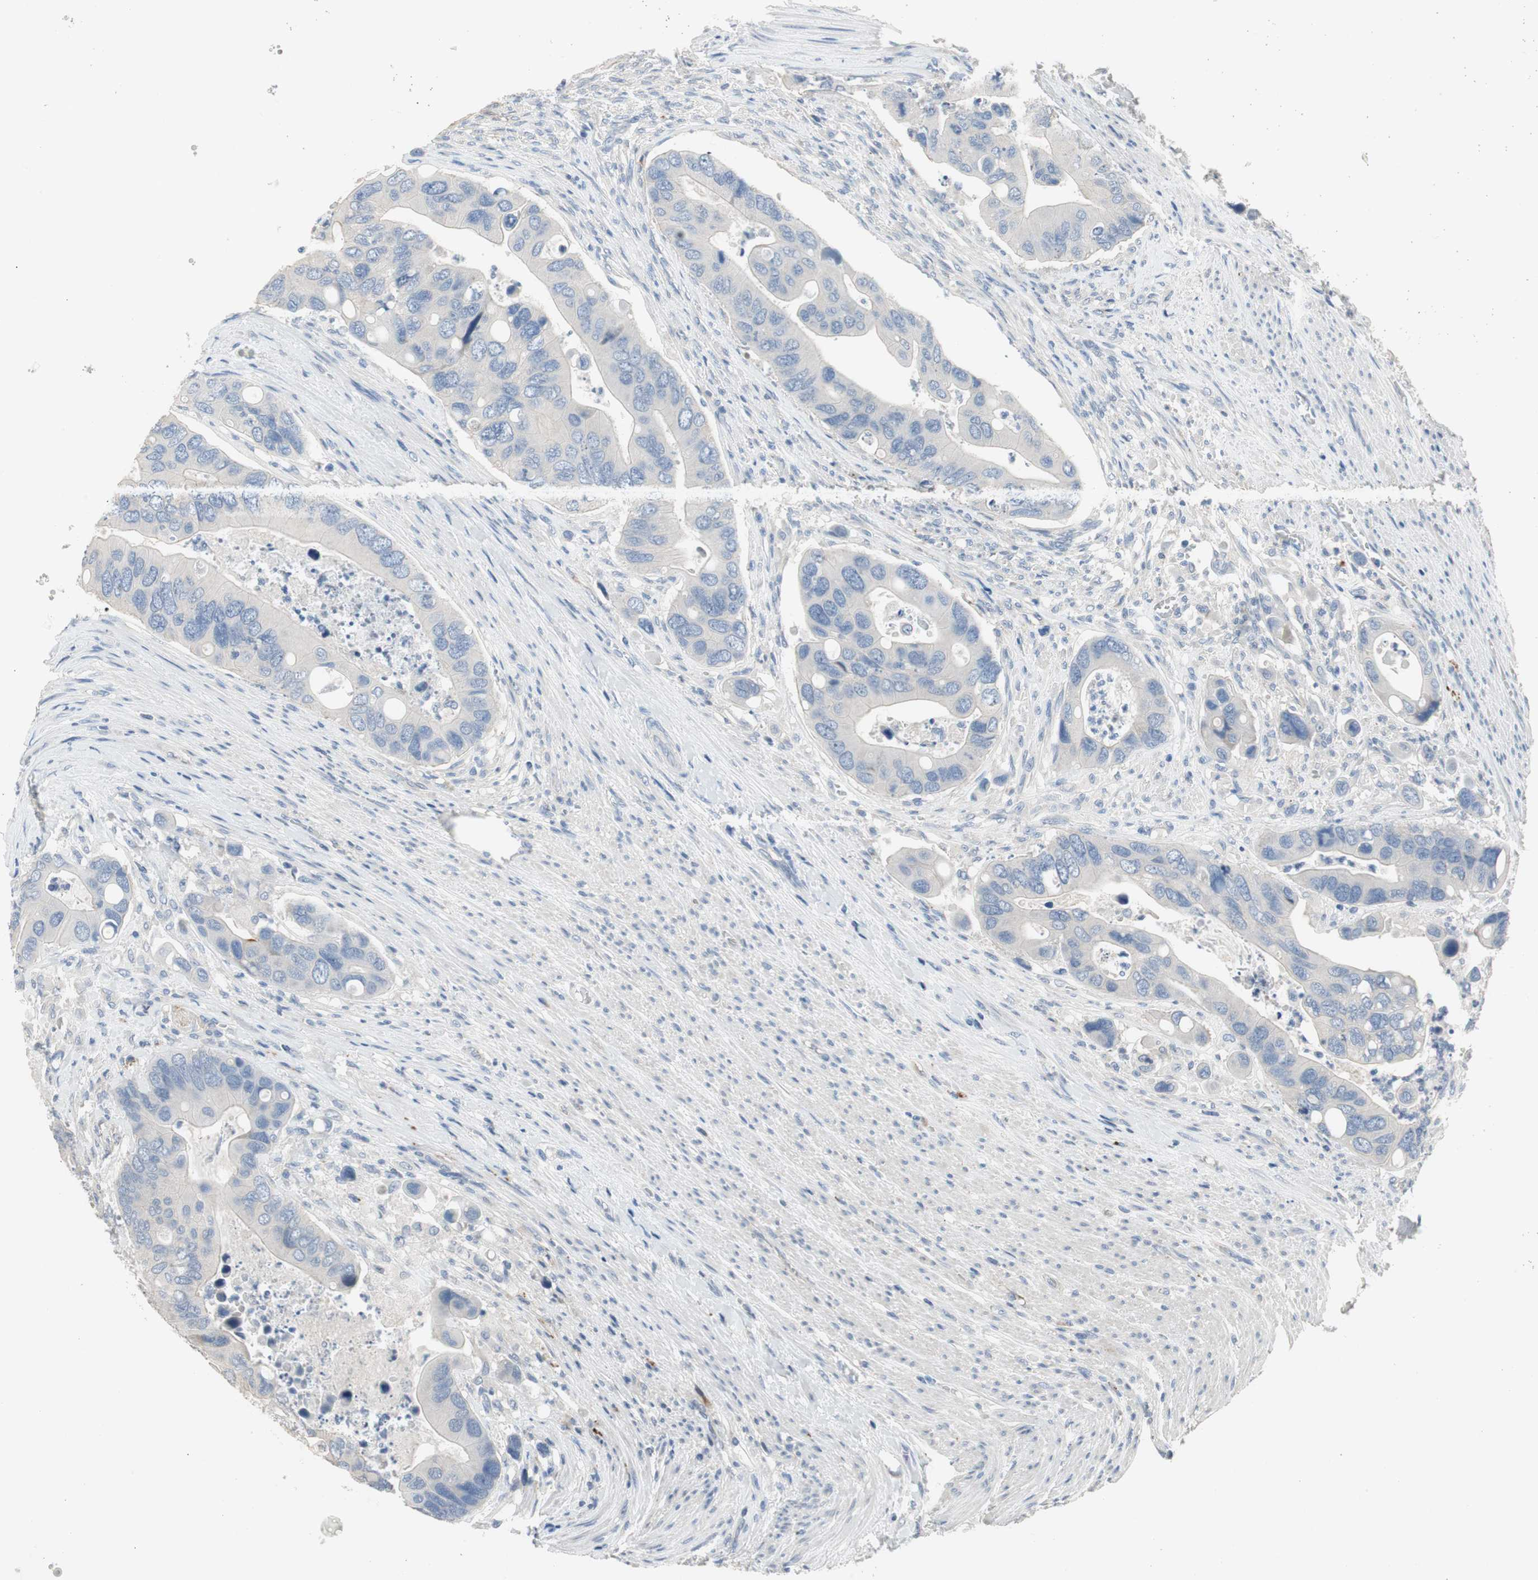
{"staining": {"intensity": "negative", "quantity": "none", "location": "none"}, "tissue": "colorectal cancer", "cell_type": "Tumor cells", "image_type": "cancer", "snomed": [{"axis": "morphology", "description": "Adenocarcinoma, NOS"}, {"axis": "topography", "description": "Rectum"}], "caption": "Tumor cells are negative for brown protein staining in colorectal cancer.", "gene": "ALPL", "patient": {"sex": "female", "age": 57}}